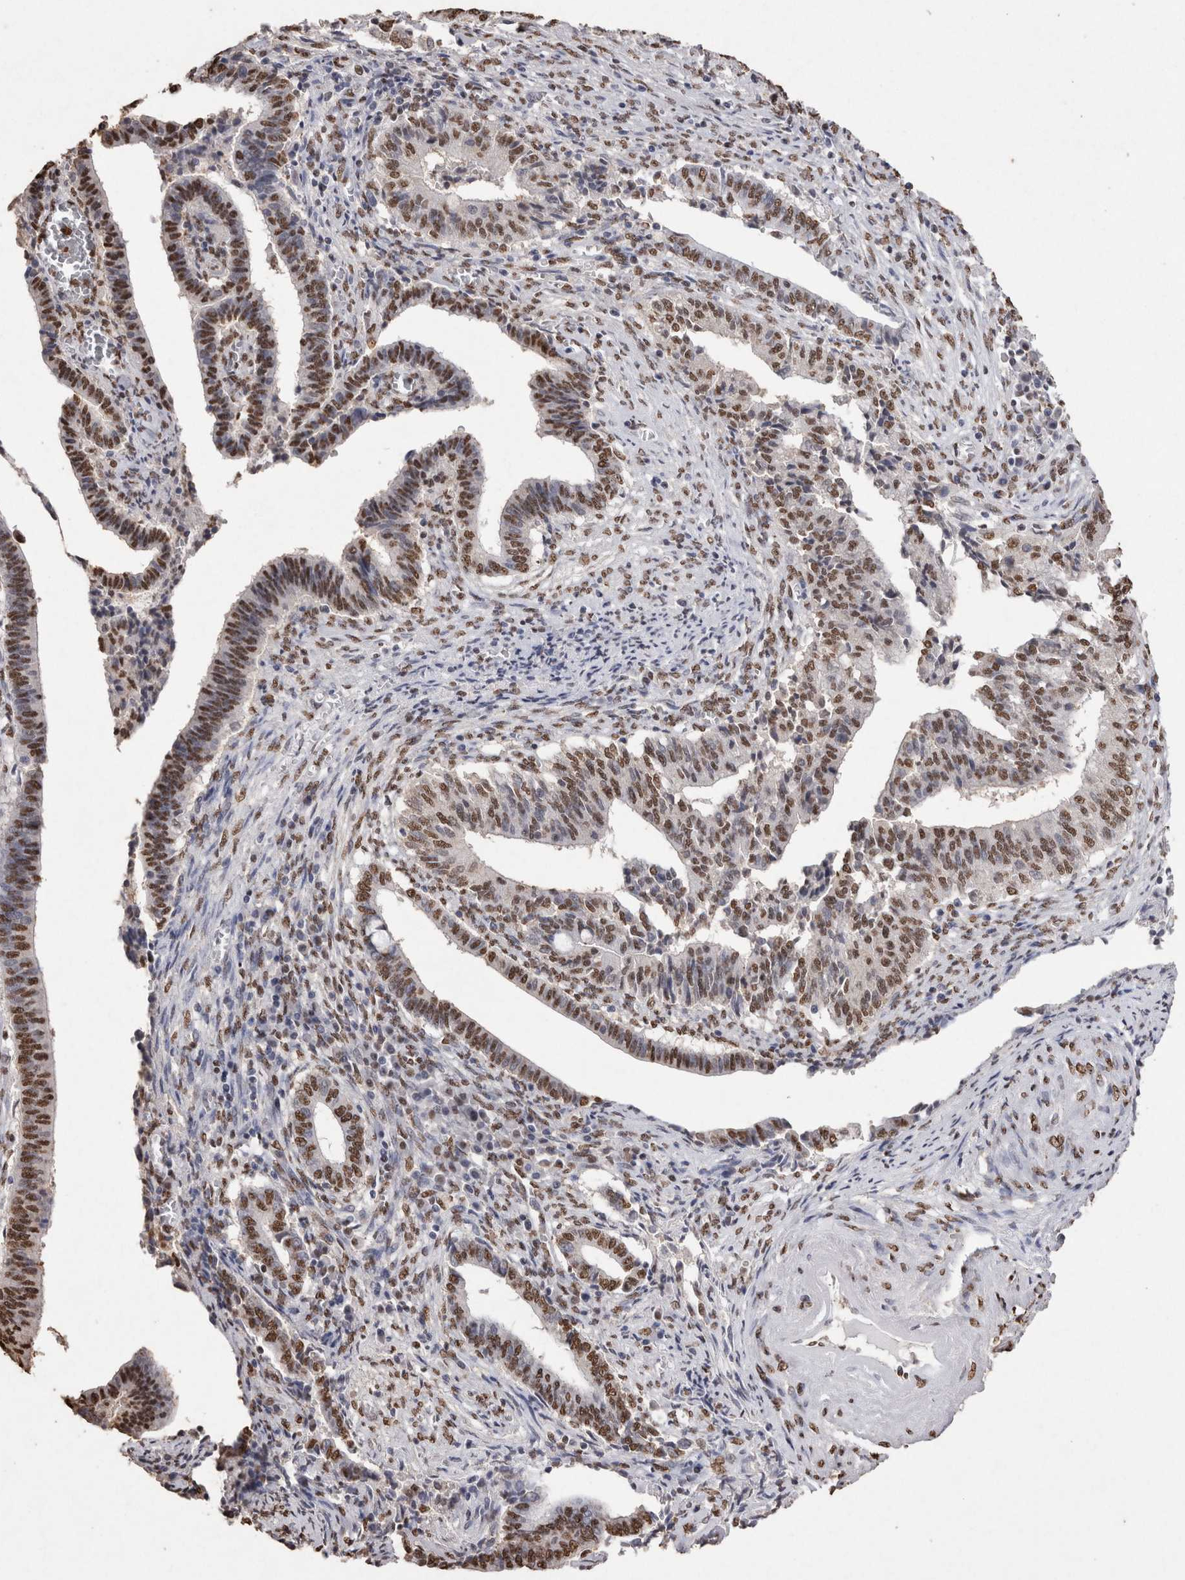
{"staining": {"intensity": "moderate", "quantity": "25%-75%", "location": "nuclear"}, "tissue": "cervical cancer", "cell_type": "Tumor cells", "image_type": "cancer", "snomed": [{"axis": "morphology", "description": "Adenocarcinoma, NOS"}, {"axis": "topography", "description": "Cervix"}], "caption": "The immunohistochemical stain highlights moderate nuclear staining in tumor cells of cervical cancer (adenocarcinoma) tissue.", "gene": "NTHL1", "patient": {"sex": "female", "age": 44}}